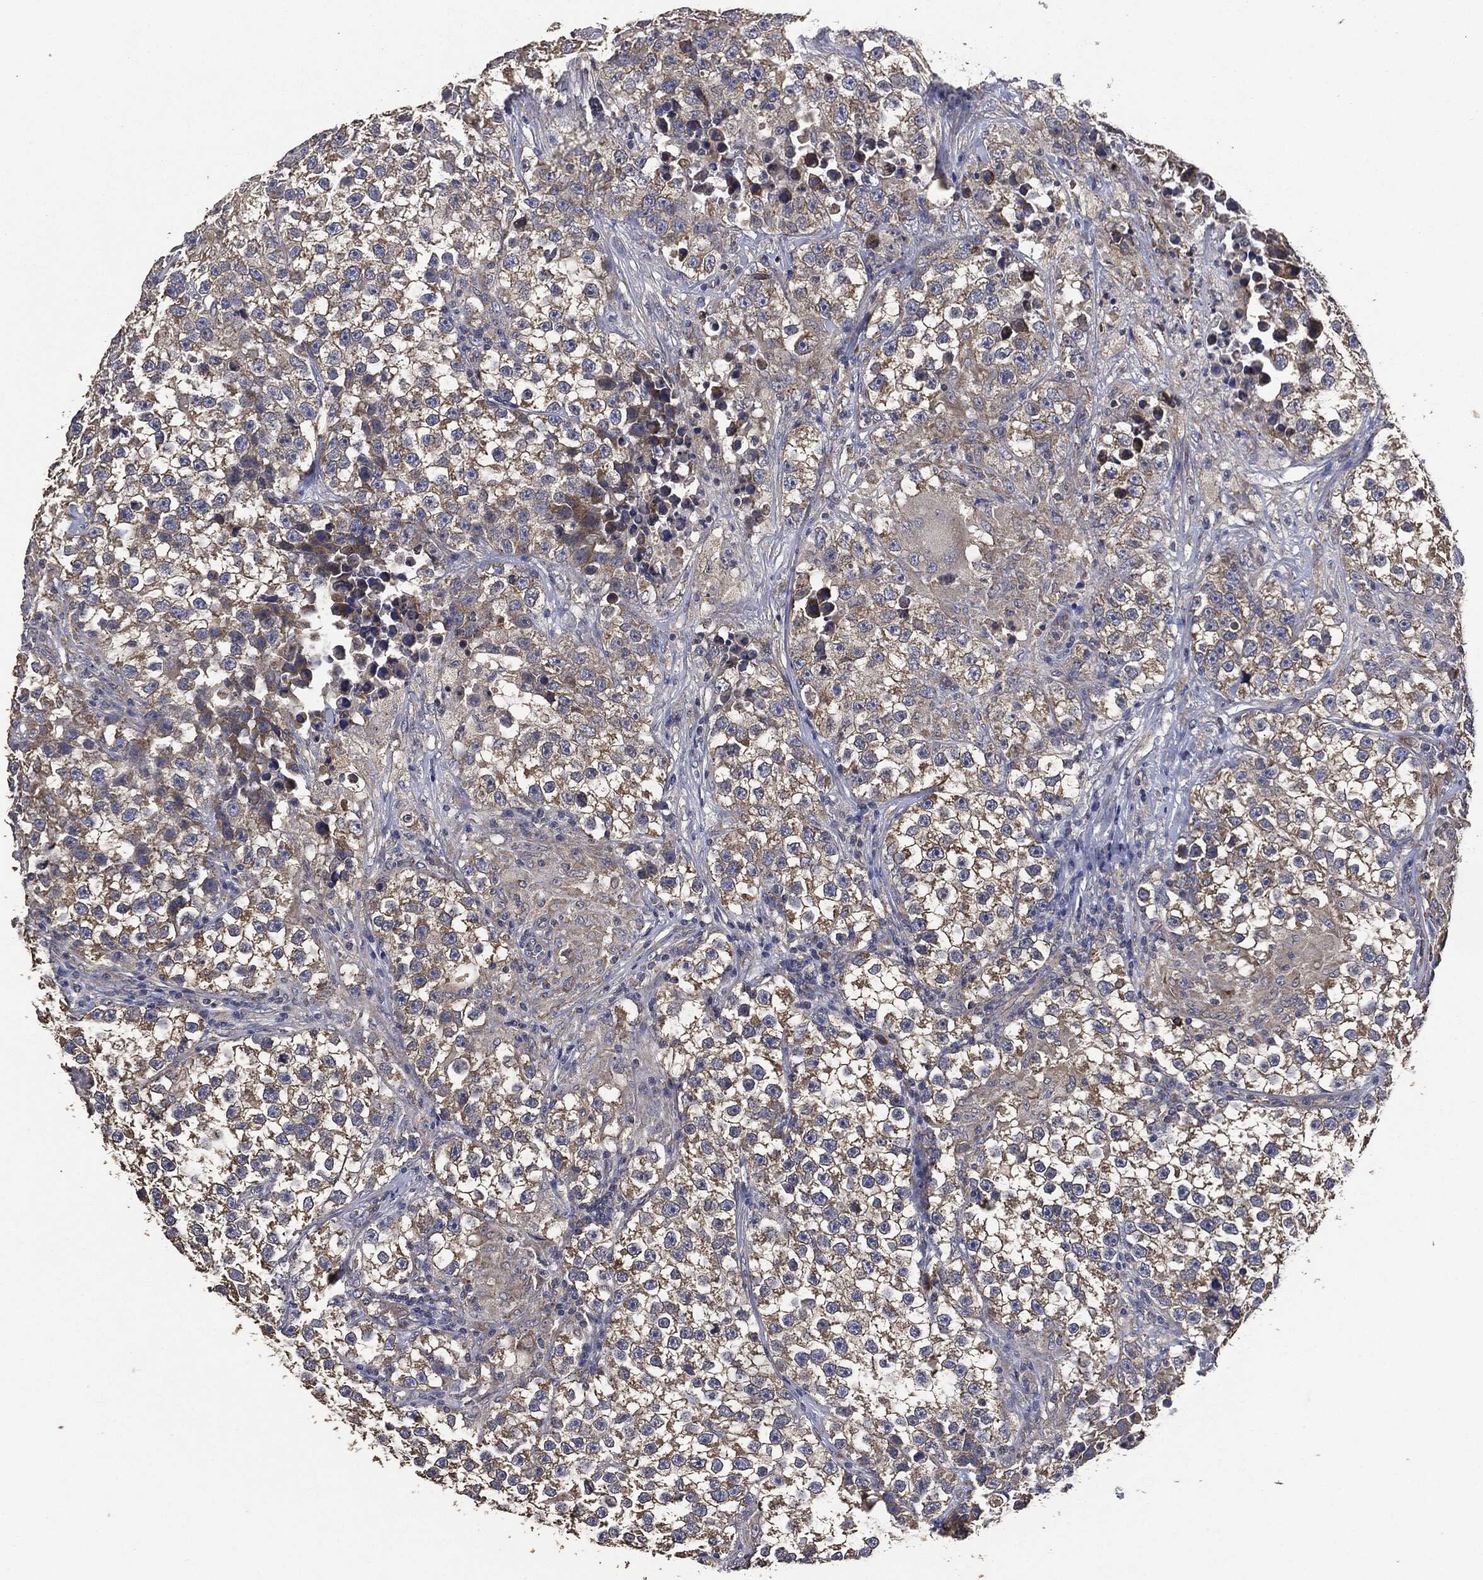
{"staining": {"intensity": "moderate", "quantity": "25%-75%", "location": "cytoplasmic/membranous"}, "tissue": "testis cancer", "cell_type": "Tumor cells", "image_type": "cancer", "snomed": [{"axis": "morphology", "description": "Seminoma, NOS"}, {"axis": "topography", "description": "Testis"}], "caption": "High-power microscopy captured an IHC image of testis cancer, revealing moderate cytoplasmic/membranous staining in approximately 25%-75% of tumor cells.", "gene": "STK3", "patient": {"sex": "male", "age": 46}}